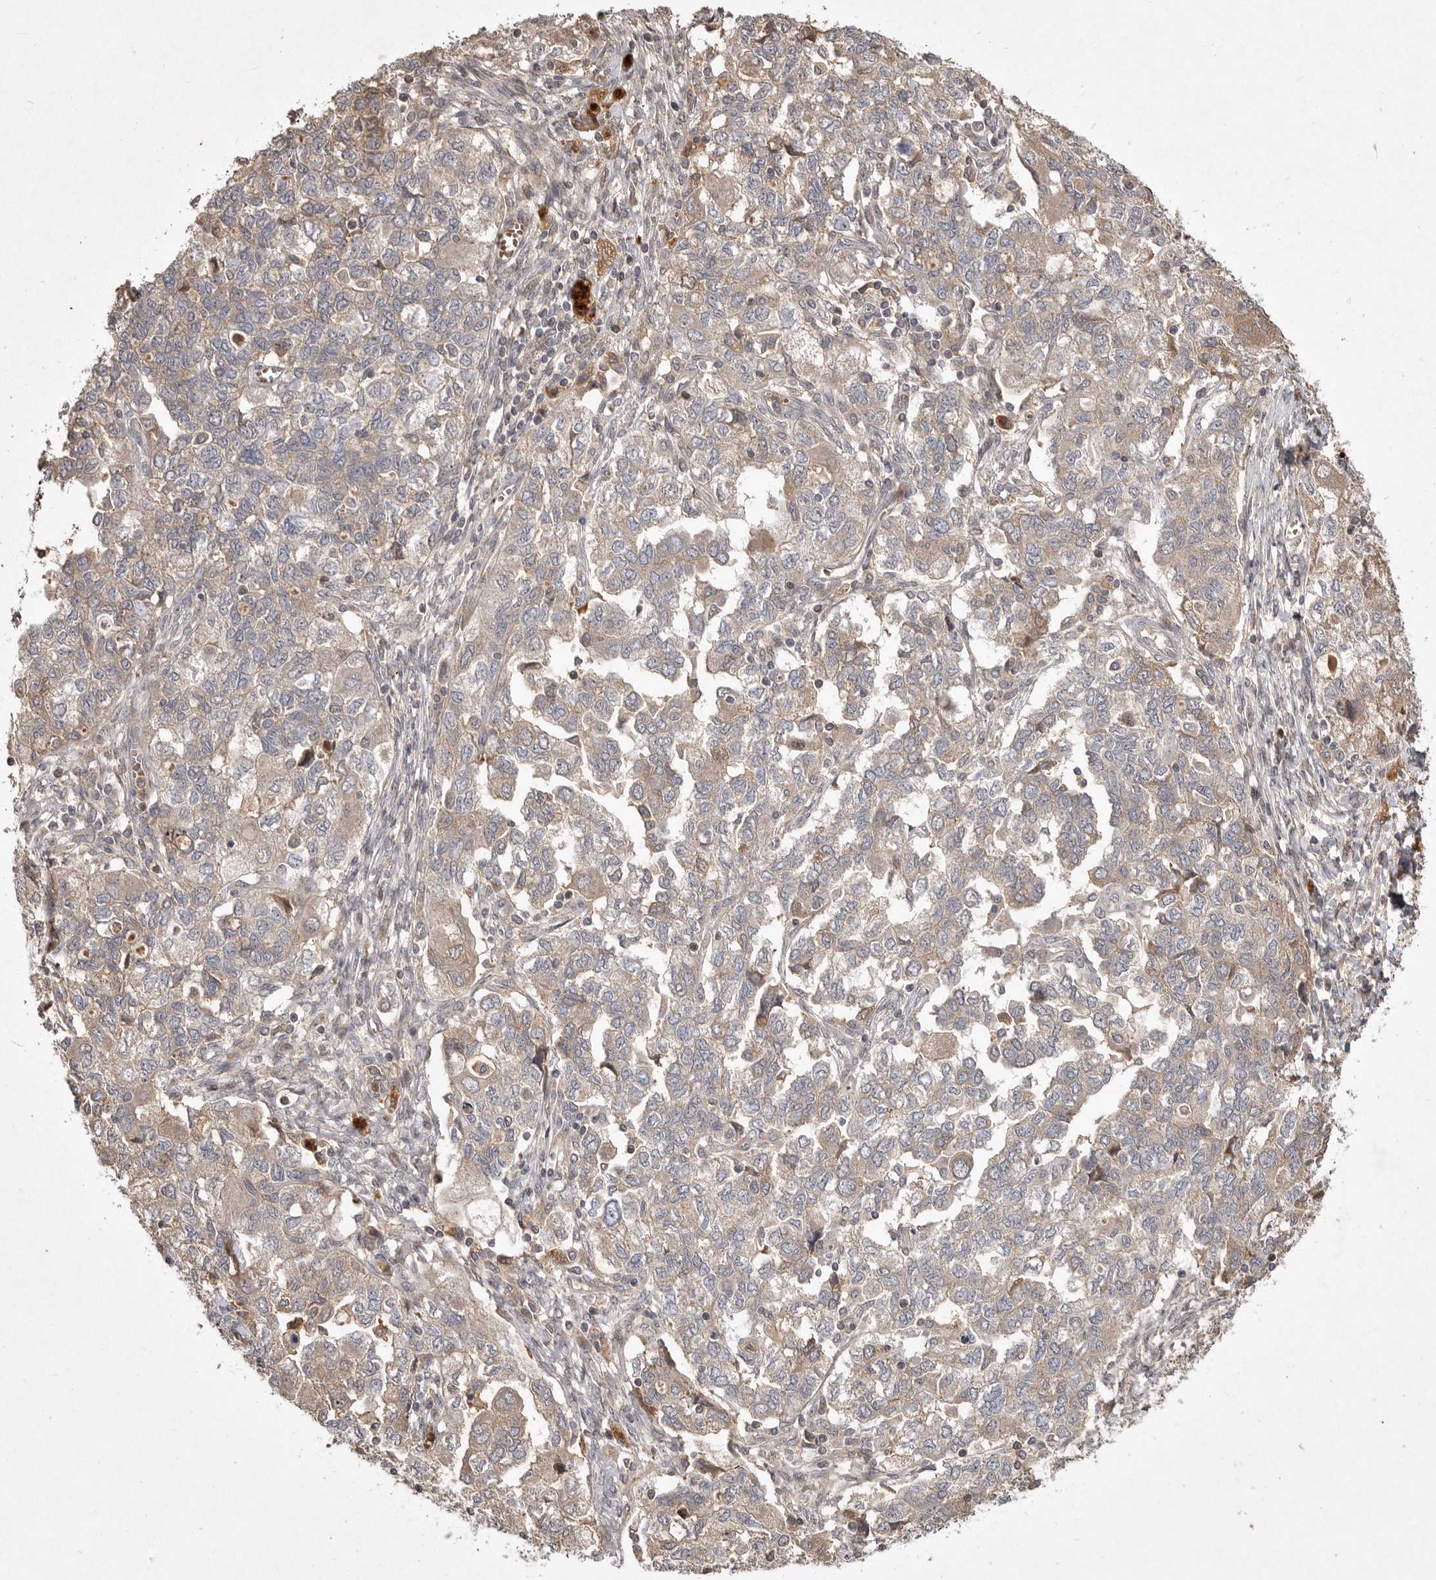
{"staining": {"intensity": "weak", "quantity": "25%-75%", "location": "cytoplasmic/membranous"}, "tissue": "ovarian cancer", "cell_type": "Tumor cells", "image_type": "cancer", "snomed": [{"axis": "morphology", "description": "Carcinoma, NOS"}, {"axis": "morphology", "description": "Cystadenocarcinoma, serous, NOS"}, {"axis": "topography", "description": "Ovary"}], "caption": "Ovarian cancer (serous cystadenocarcinoma) stained with DAB (3,3'-diaminobenzidine) immunohistochemistry (IHC) shows low levels of weak cytoplasmic/membranous staining in about 25%-75% of tumor cells.", "gene": "VN1R4", "patient": {"sex": "female", "age": 69}}